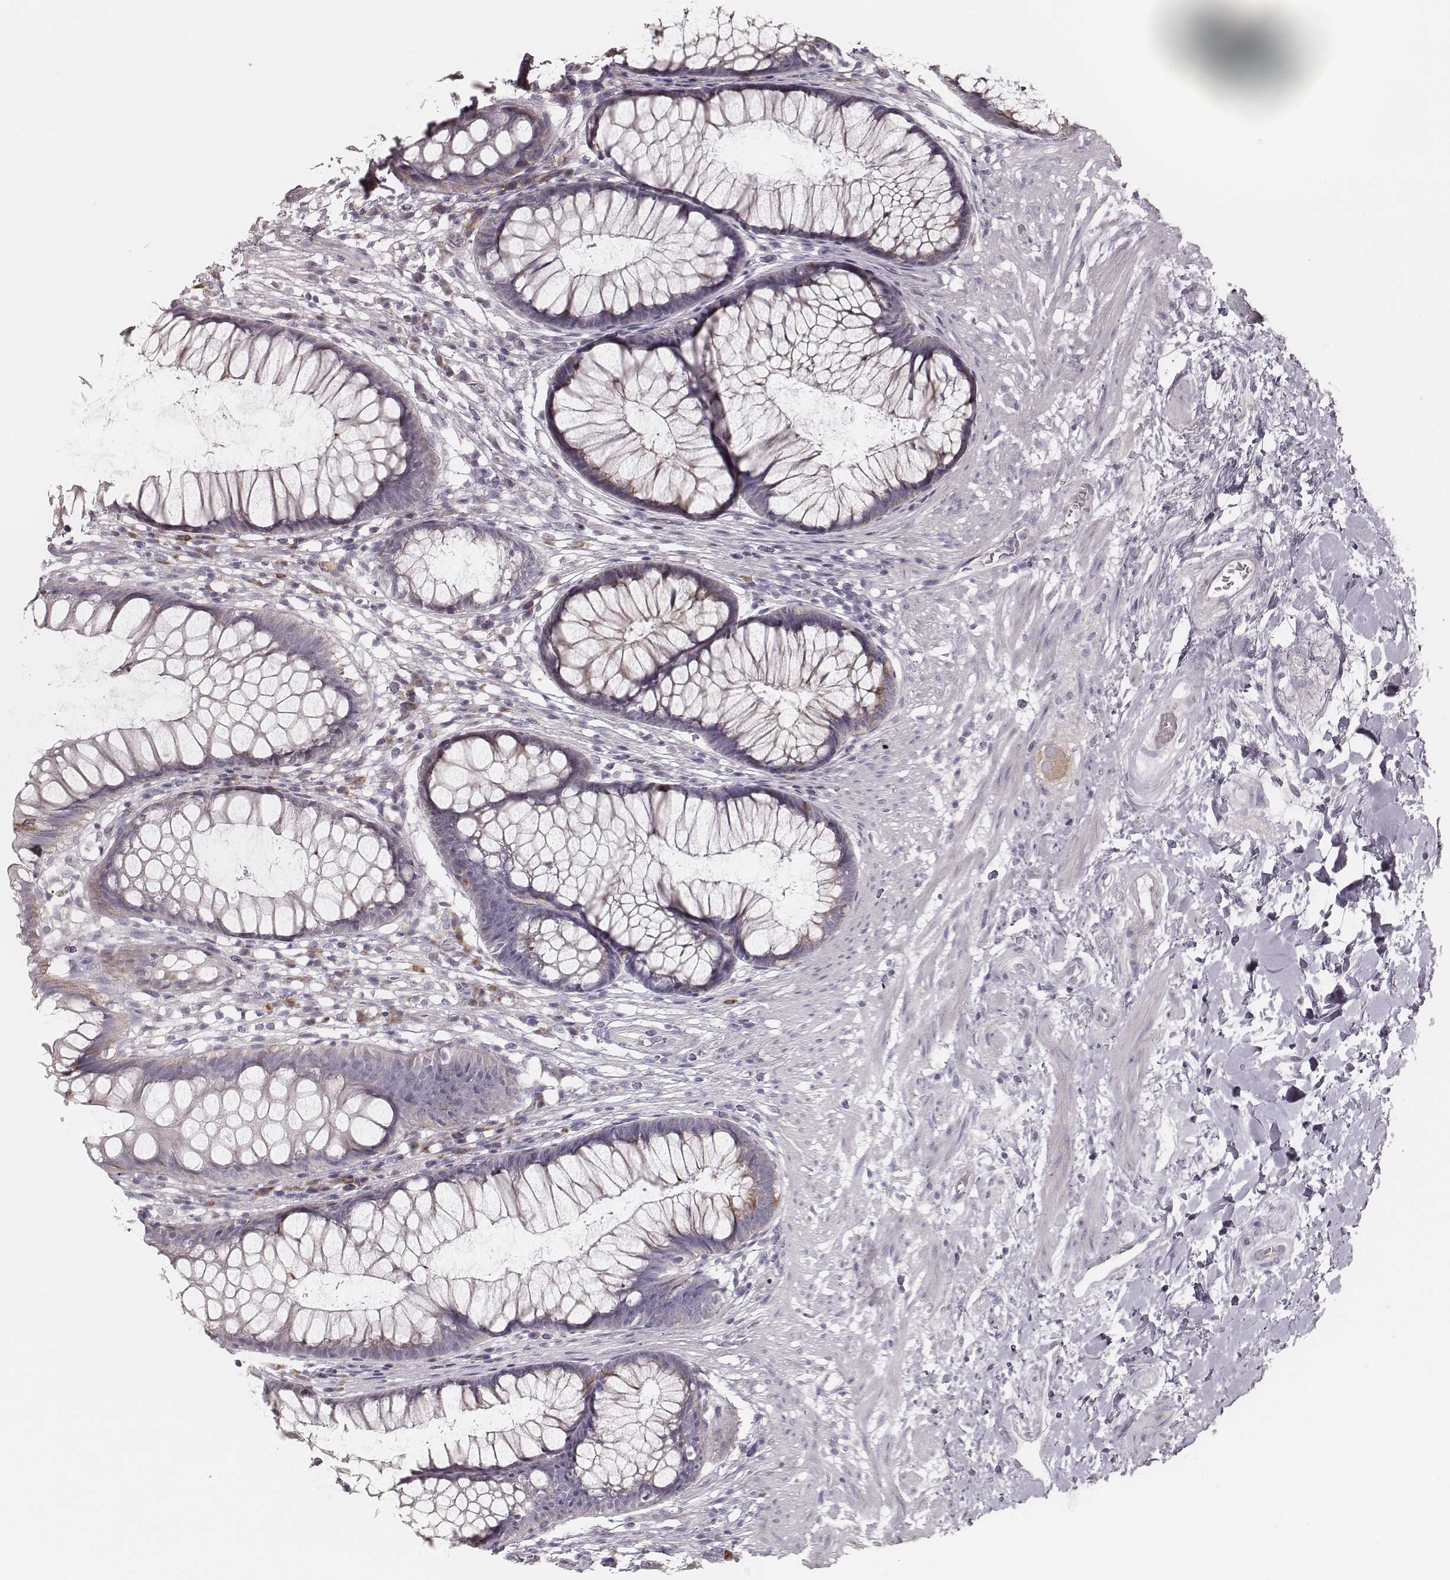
{"staining": {"intensity": "moderate", "quantity": "<25%", "location": "cytoplasmic/membranous"}, "tissue": "rectum", "cell_type": "Glandular cells", "image_type": "normal", "snomed": [{"axis": "morphology", "description": "Normal tissue, NOS"}, {"axis": "topography", "description": "Smooth muscle"}, {"axis": "topography", "description": "Rectum"}], "caption": "High-magnification brightfield microscopy of unremarkable rectum stained with DAB (3,3'-diaminobenzidine) (brown) and counterstained with hematoxylin (blue). glandular cells exhibit moderate cytoplasmic/membranous expression is seen in about<25% of cells. Using DAB (3,3'-diaminobenzidine) (brown) and hematoxylin (blue) stains, captured at high magnification using brightfield microscopy.", "gene": "KIF5C", "patient": {"sex": "male", "age": 53}}